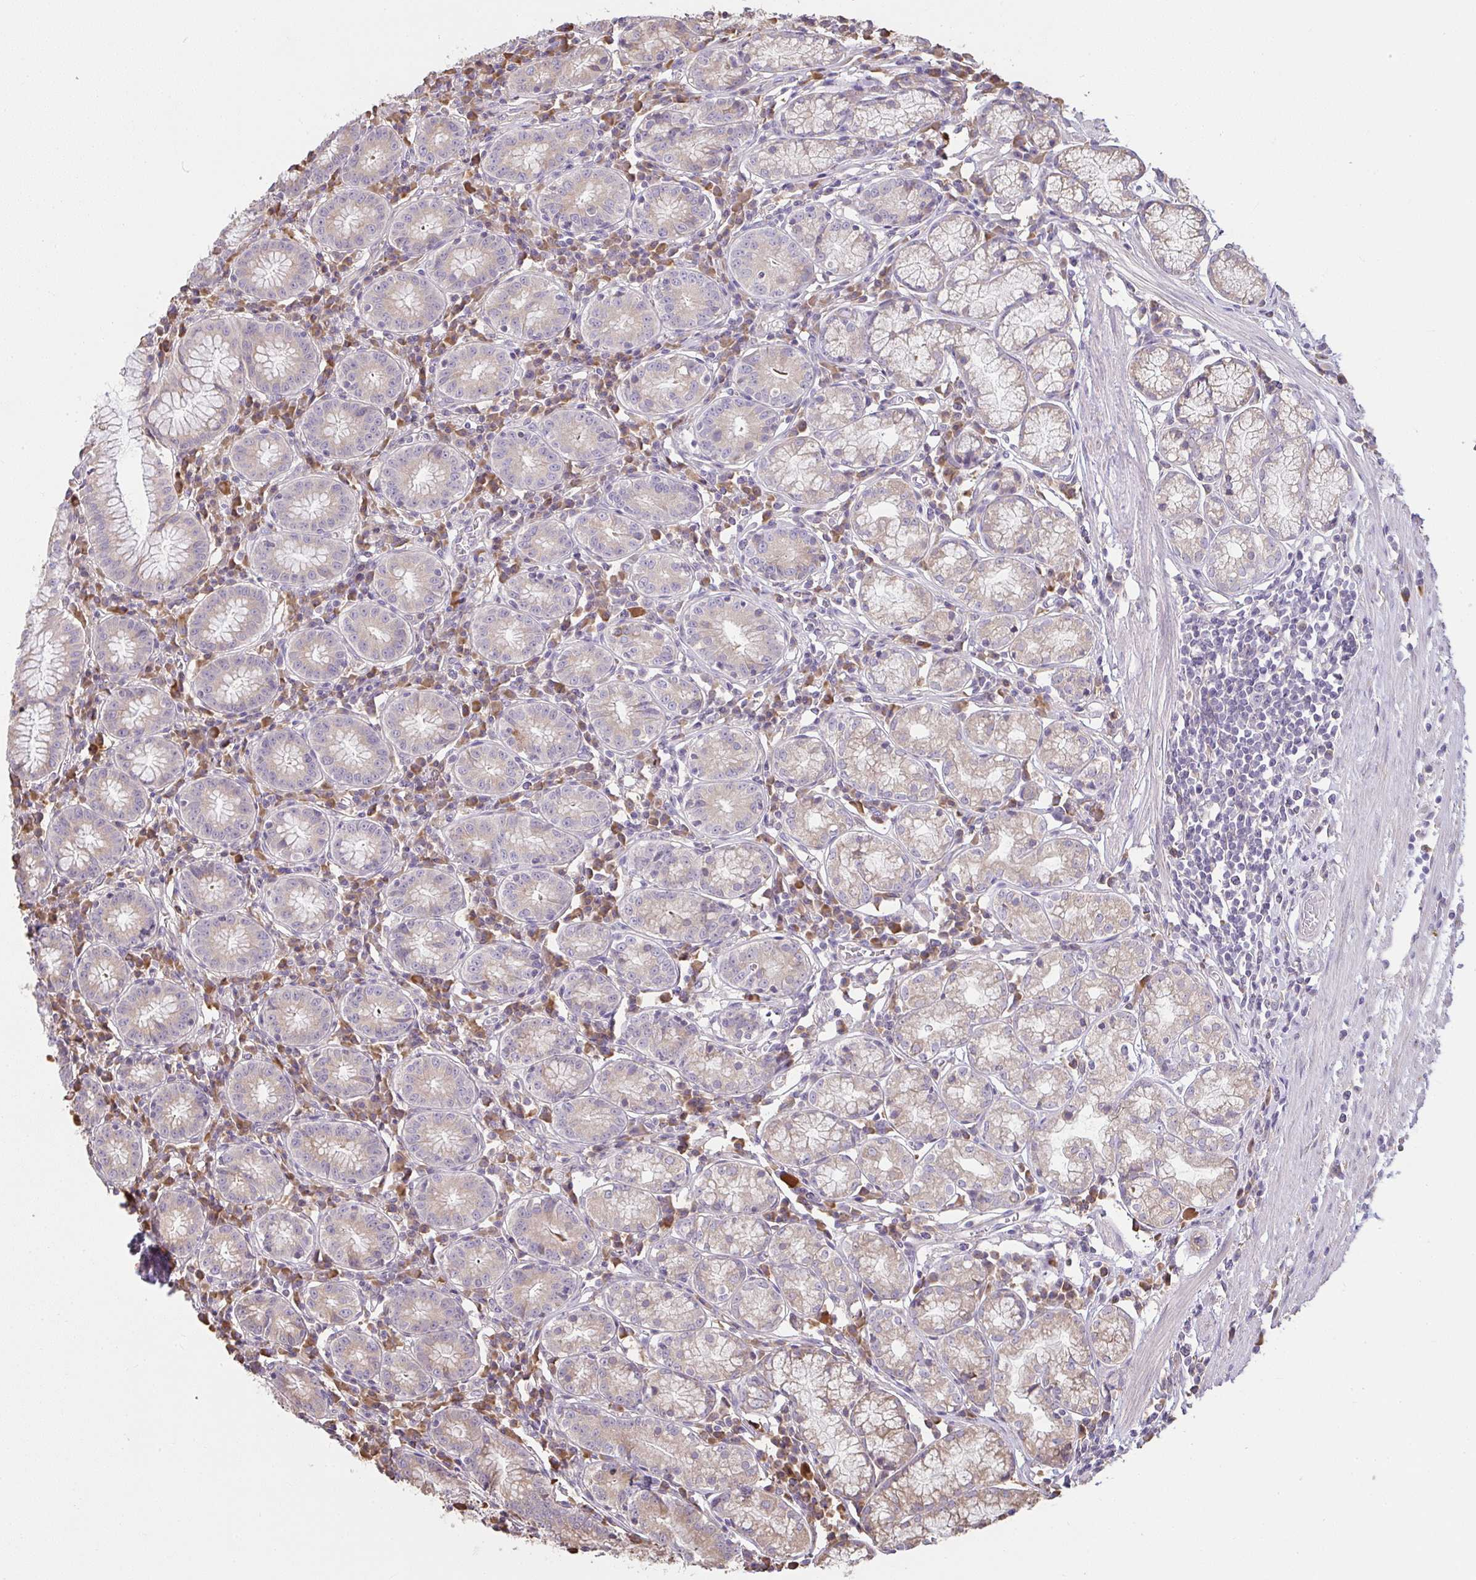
{"staining": {"intensity": "weak", "quantity": ">75%", "location": "cytoplasmic/membranous"}, "tissue": "stomach", "cell_type": "Glandular cells", "image_type": "normal", "snomed": [{"axis": "morphology", "description": "Normal tissue, NOS"}, {"axis": "topography", "description": "Stomach"}], "caption": "Weak cytoplasmic/membranous protein positivity is identified in approximately >75% of glandular cells in stomach.", "gene": "BRINP3", "patient": {"sex": "male", "age": 55}}